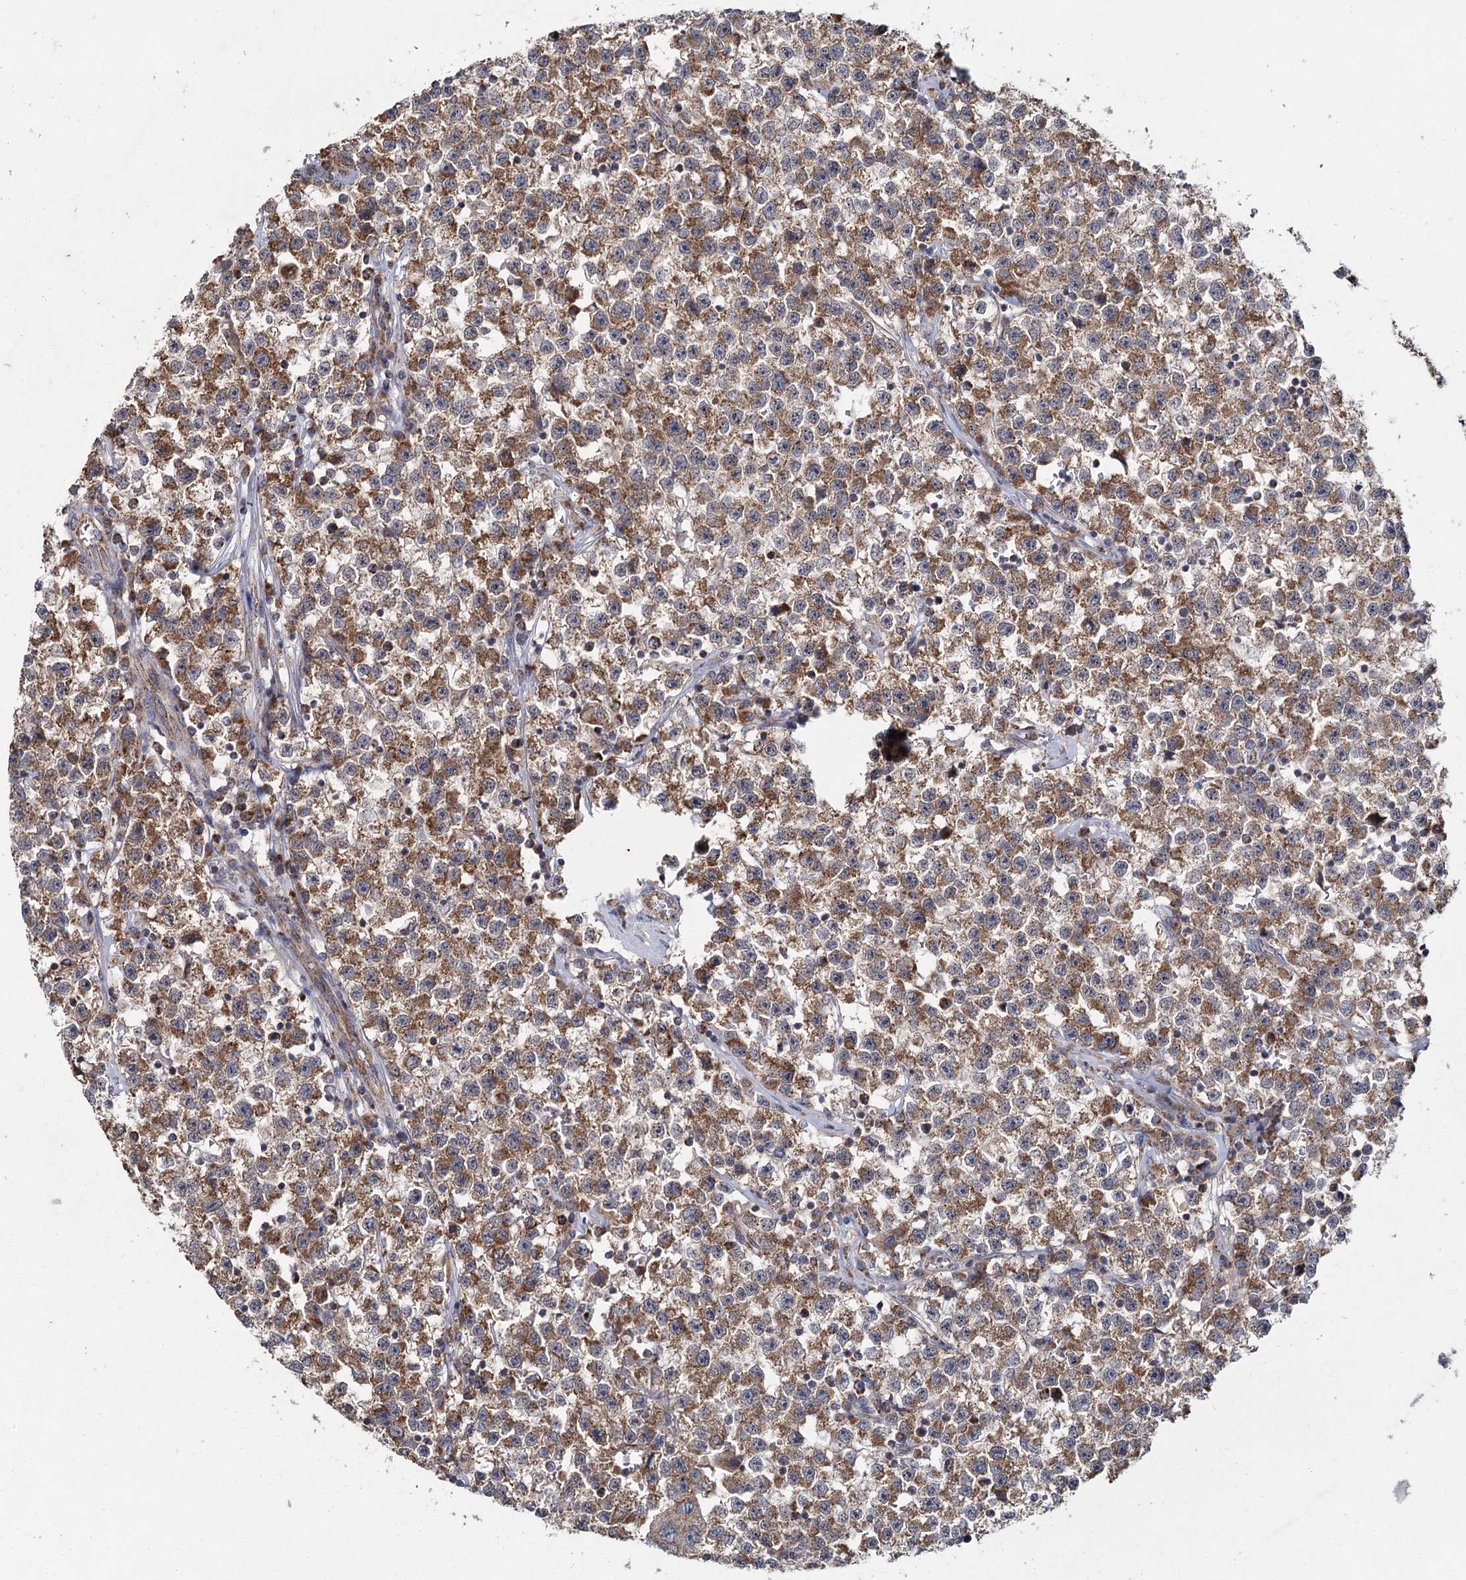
{"staining": {"intensity": "moderate", "quantity": ">75%", "location": "cytoplasmic/membranous"}, "tissue": "testis cancer", "cell_type": "Tumor cells", "image_type": "cancer", "snomed": [{"axis": "morphology", "description": "Seminoma, NOS"}, {"axis": "topography", "description": "Testis"}], "caption": "Brown immunohistochemical staining in testis cancer shows moderate cytoplasmic/membranous staining in about >75% of tumor cells. (brown staining indicates protein expression, while blue staining denotes nuclei).", "gene": "MRPL44", "patient": {"sex": "male", "age": 22}}